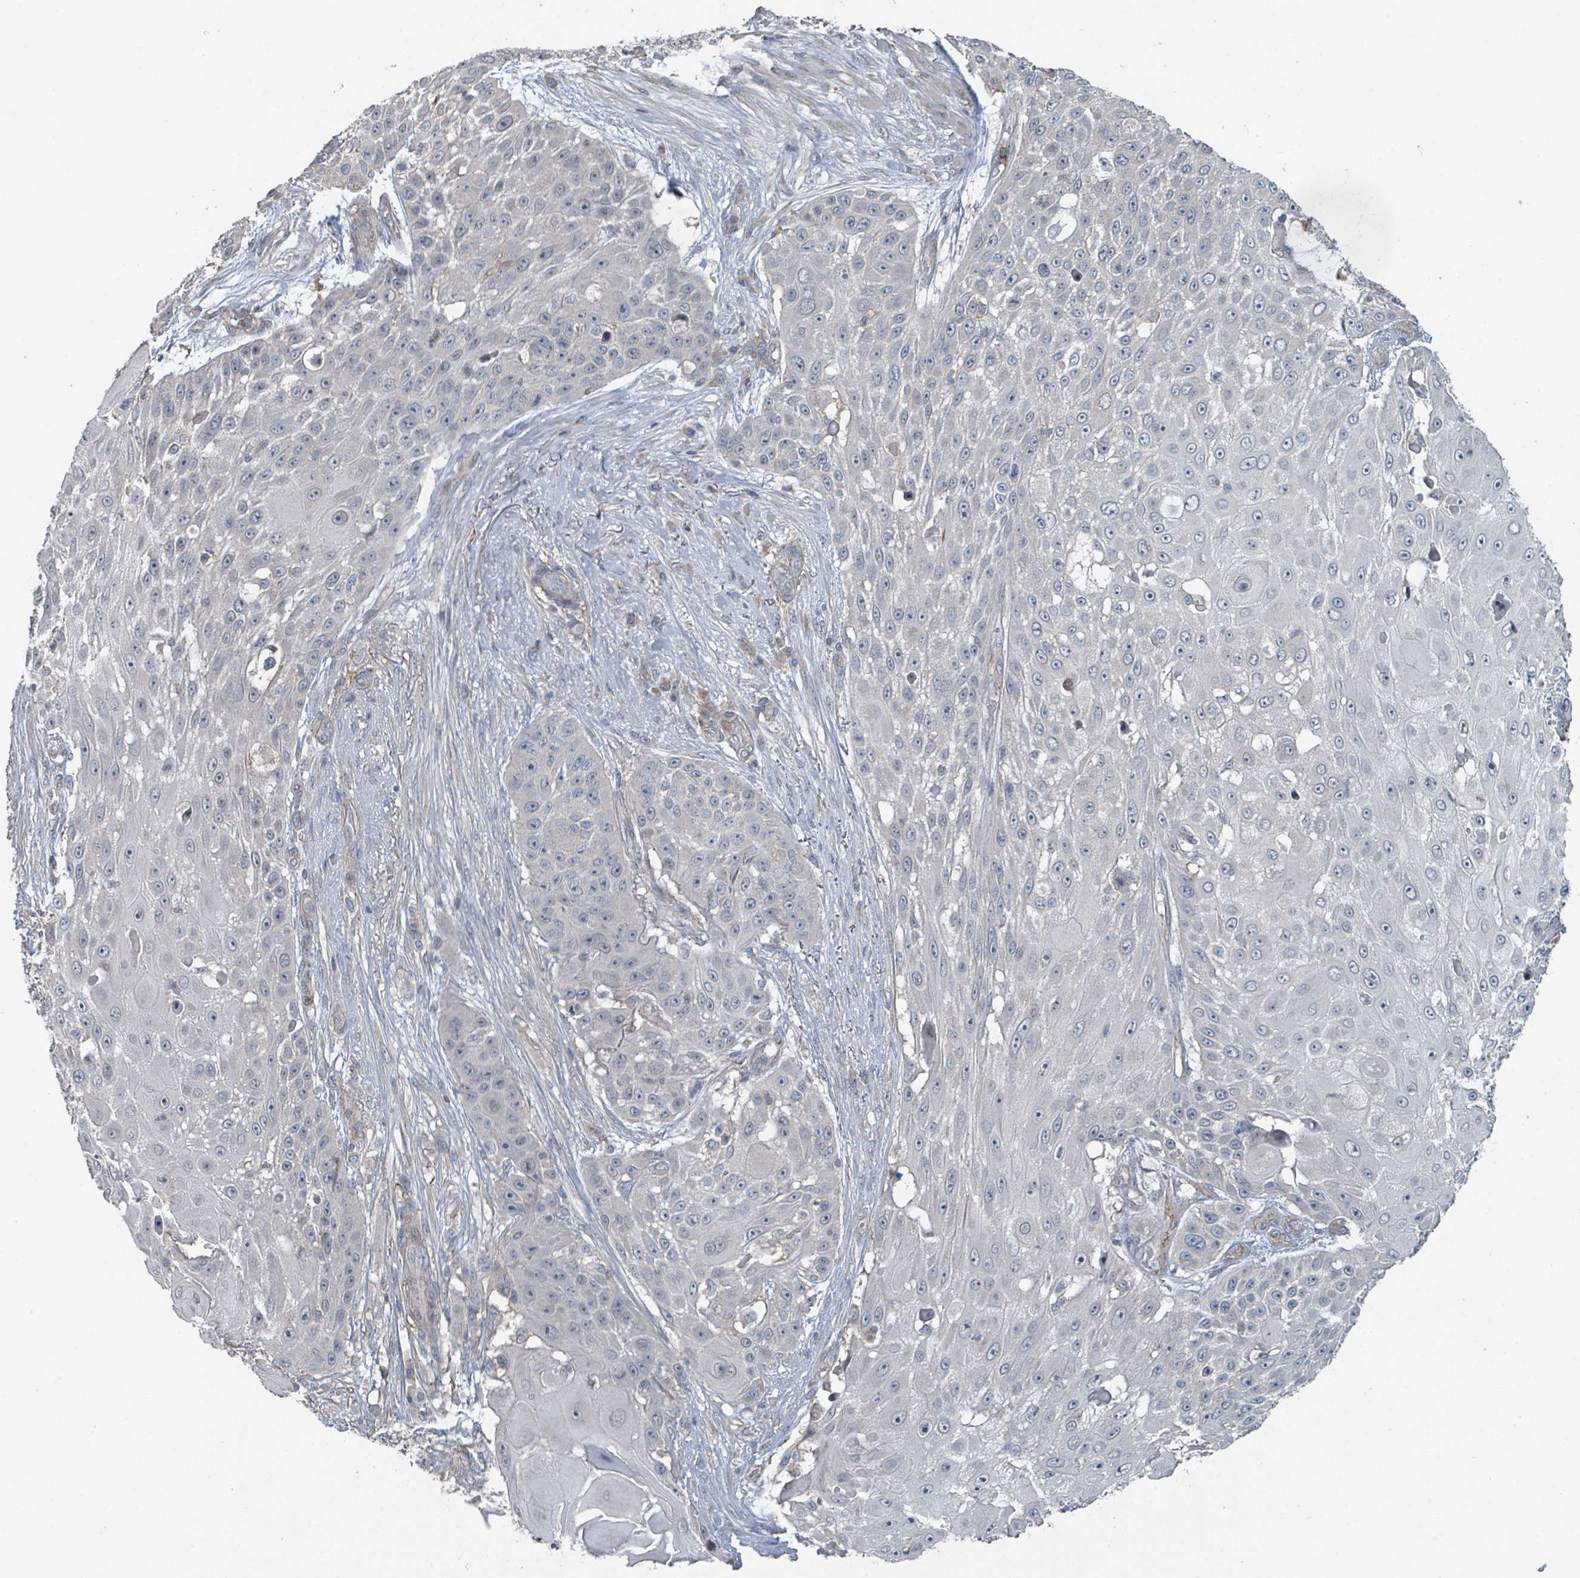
{"staining": {"intensity": "negative", "quantity": "none", "location": "none"}, "tissue": "skin cancer", "cell_type": "Tumor cells", "image_type": "cancer", "snomed": [{"axis": "morphology", "description": "Squamous cell carcinoma, NOS"}, {"axis": "topography", "description": "Skin"}], "caption": "An immunohistochemistry (IHC) micrograph of skin squamous cell carcinoma is shown. There is no staining in tumor cells of skin squamous cell carcinoma. (Stains: DAB (3,3'-diaminobenzidine) immunohistochemistry with hematoxylin counter stain, Microscopy: brightfield microscopy at high magnification).", "gene": "LRRC42", "patient": {"sex": "female", "age": 86}}